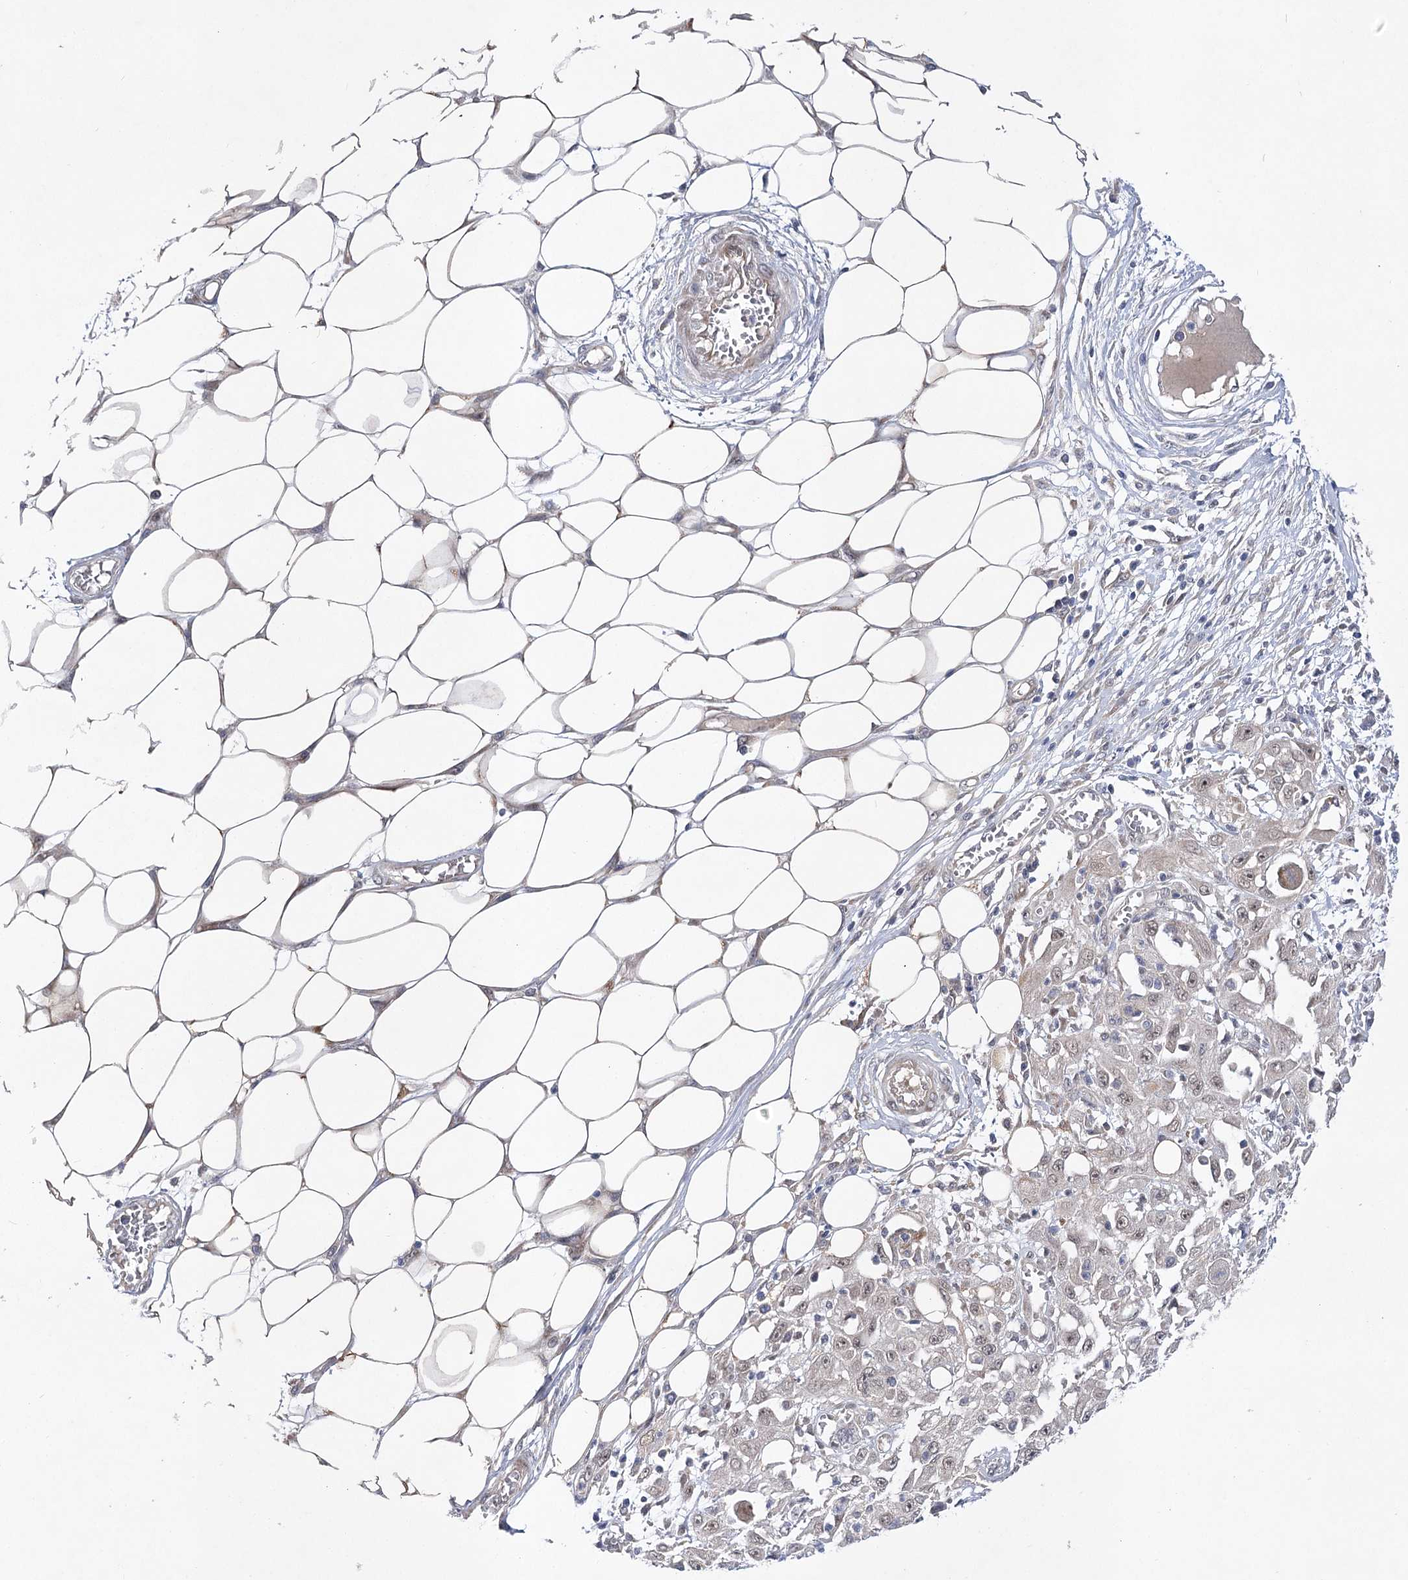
{"staining": {"intensity": "weak", "quantity": "25%-75%", "location": "nuclear"}, "tissue": "skin cancer", "cell_type": "Tumor cells", "image_type": "cancer", "snomed": [{"axis": "morphology", "description": "Squamous cell carcinoma, NOS"}, {"axis": "morphology", "description": "Squamous cell carcinoma, metastatic, NOS"}, {"axis": "topography", "description": "Skin"}, {"axis": "topography", "description": "Lymph node"}], "caption": "Metastatic squamous cell carcinoma (skin) stained with immunohistochemistry displays weak nuclear expression in about 25%-75% of tumor cells.", "gene": "ARHGAP32", "patient": {"sex": "male", "age": 75}}